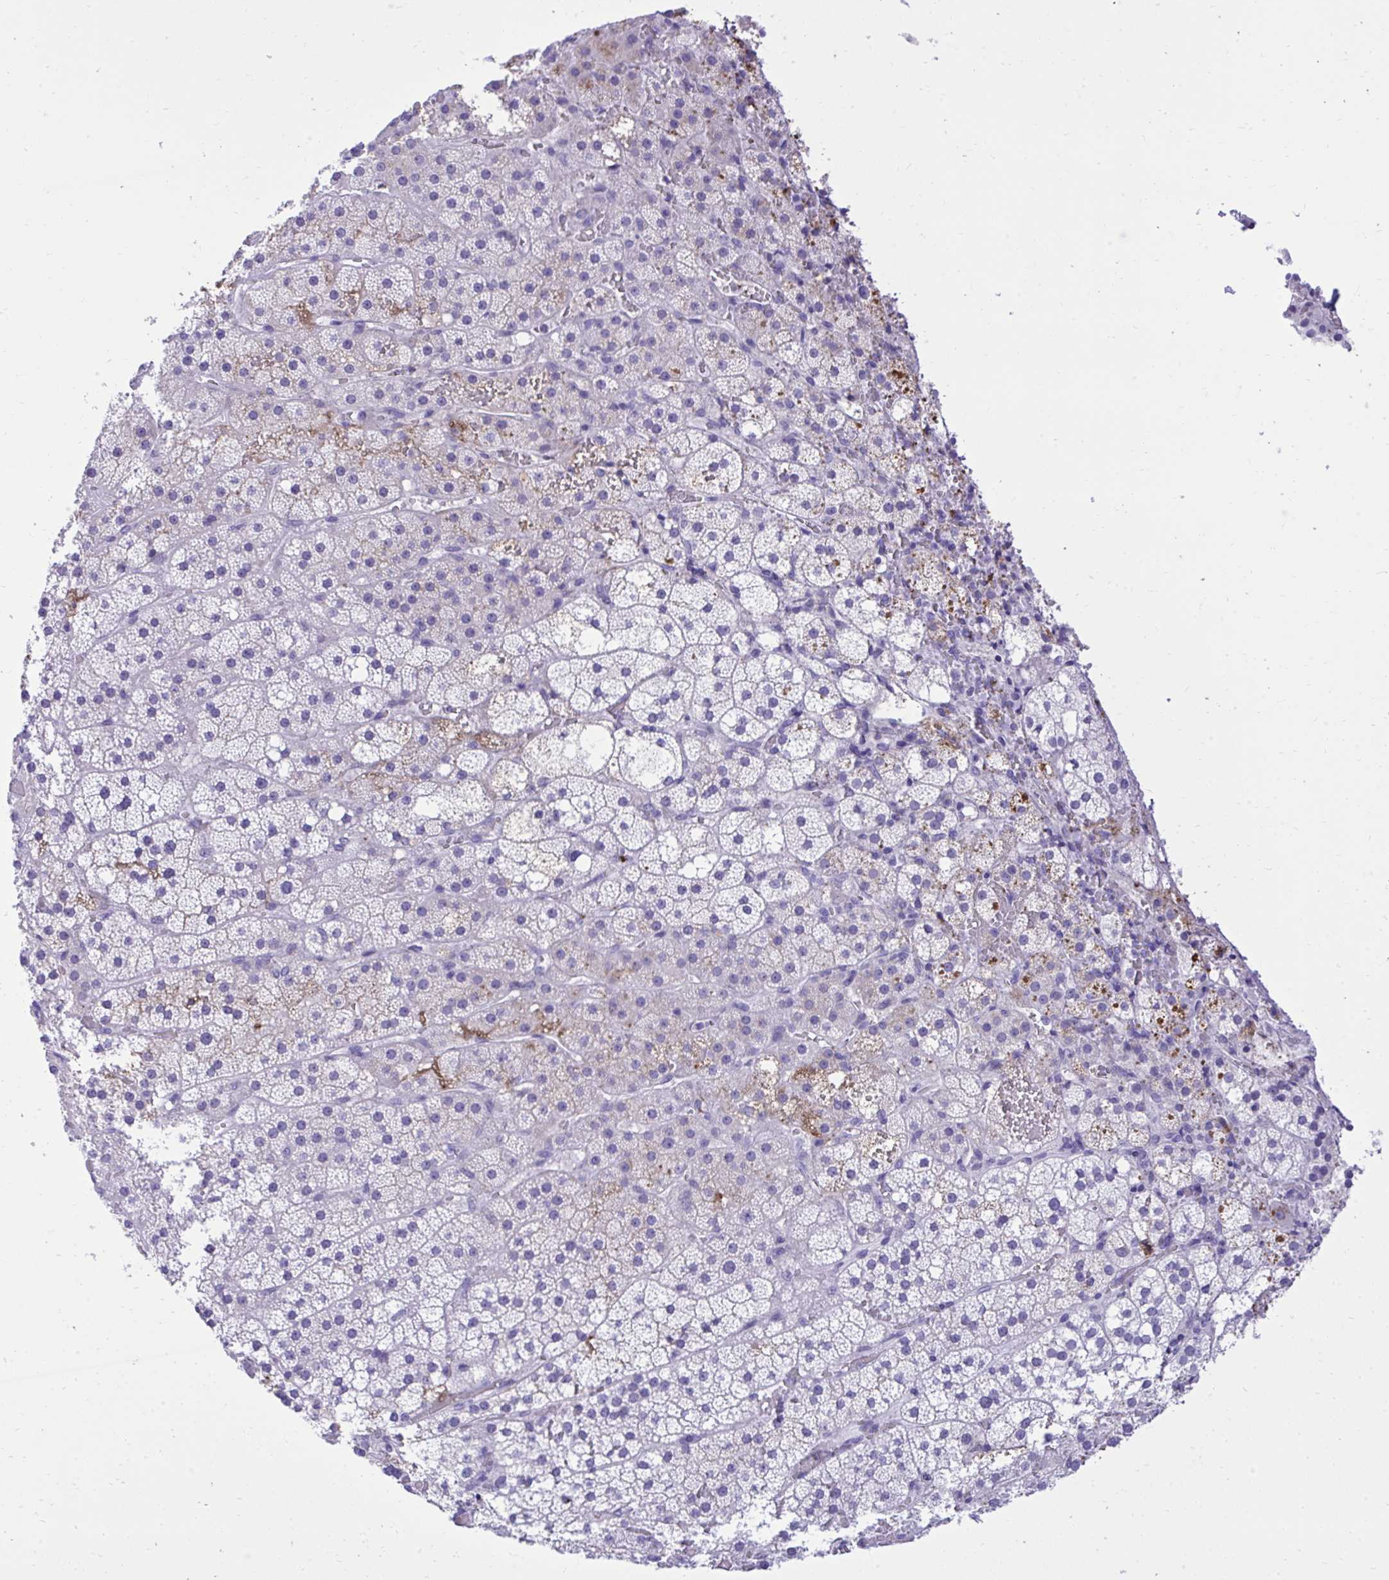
{"staining": {"intensity": "moderate", "quantity": "<25%", "location": "cytoplasmic/membranous"}, "tissue": "adrenal gland", "cell_type": "Glandular cells", "image_type": "normal", "snomed": [{"axis": "morphology", "description": "Normal tissue, NOS"}, {"axis": "topography", "description": "Adrenal gland"}], "caption": "Moderate cytoplasmic/membranous protein positivity is seen in approximately <25% of glandular cells in adrenal gland.", "gene": "ST6GALNAC3", "patient": {"sex": "male", "age": 53}}